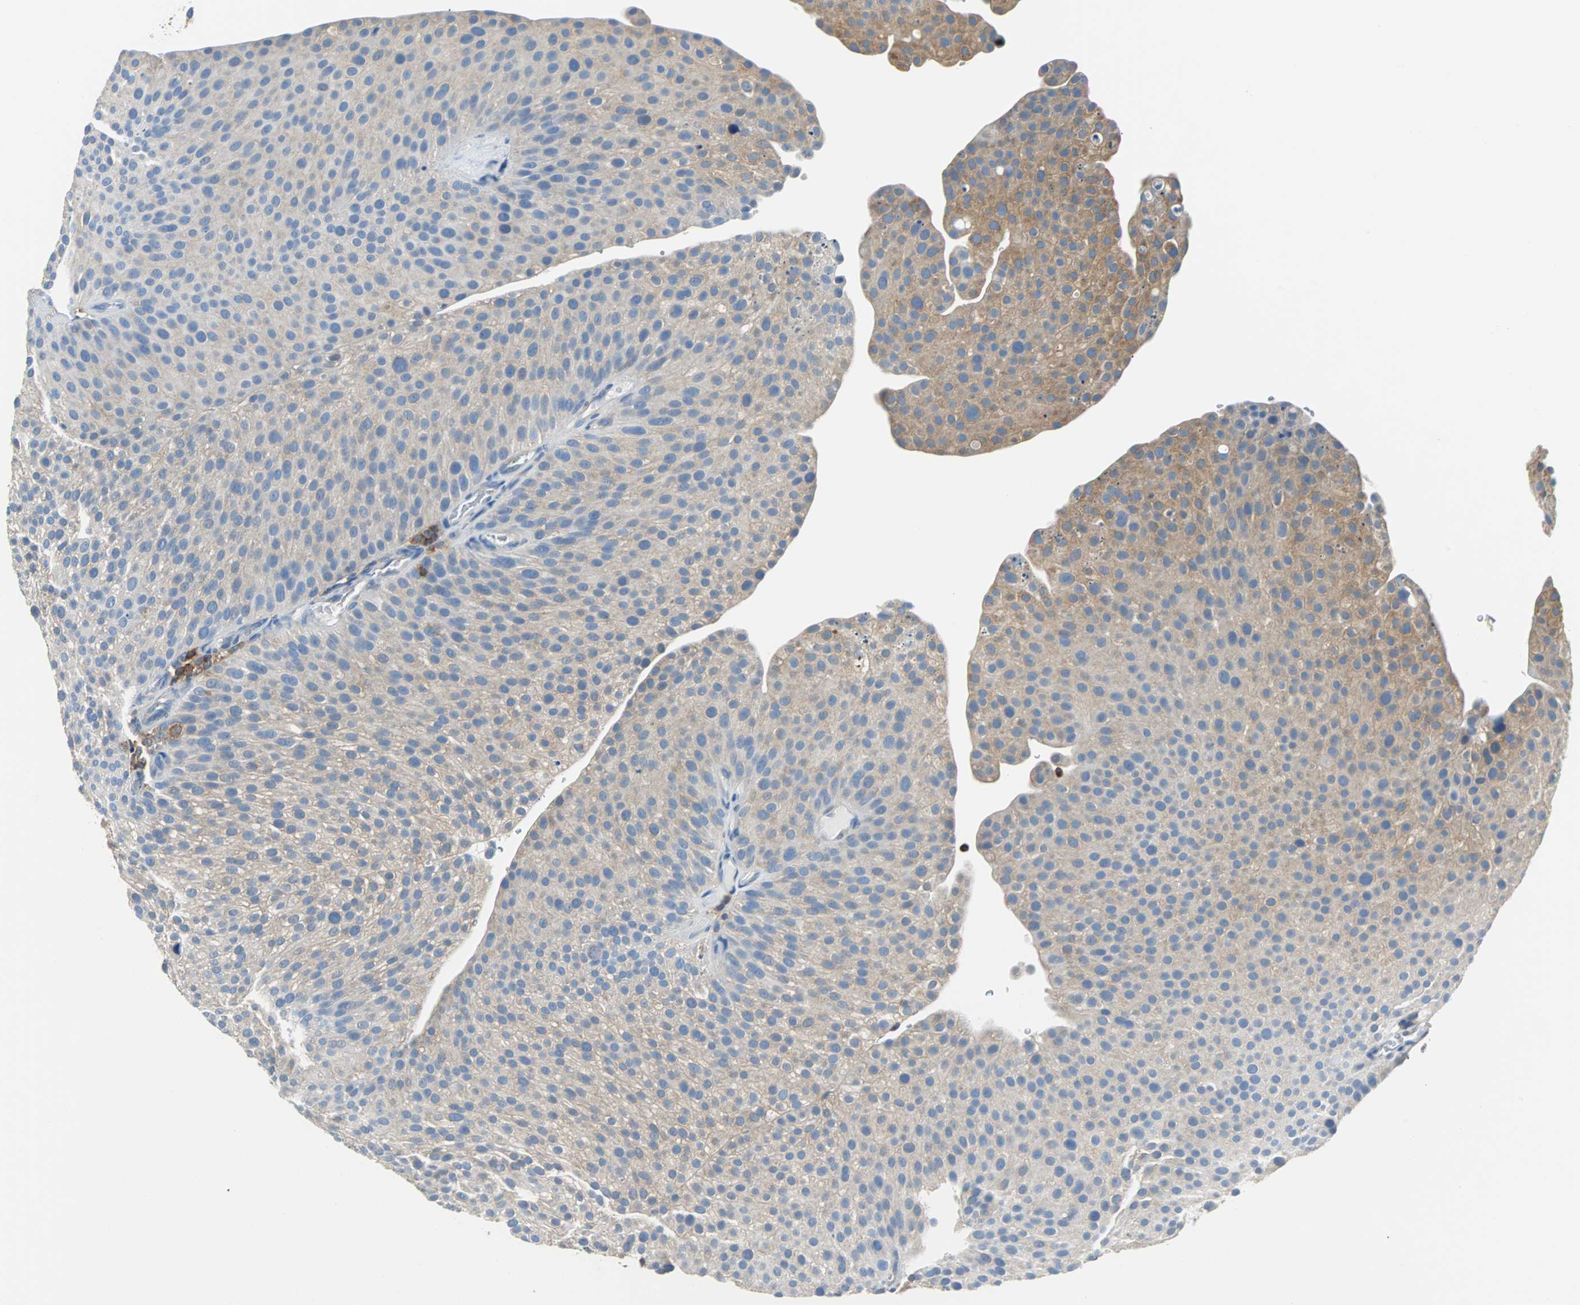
{"staining": {"intensity": "weak", "quantity": "<25%", "location": "cytoplasmic/membranous"}, "tissue": "urothelial cancer", "cell_type": "Tumor cells", "image_type": "cancer", "snomed": [{"axis": "morphology", "description": "Urothelial carcinoma, Low grade"}, {"axis": "topography", "description": "Smooth muscle"}, {"axis": "topography", "description": "Urinary bladder"}], "caption": "The IHC image has no significant positivity in tumor cells of low-grade urothelial carcinoma tissue.", "gene": "TSC22D4", "patient": {"sex": "male", "age": 60}}